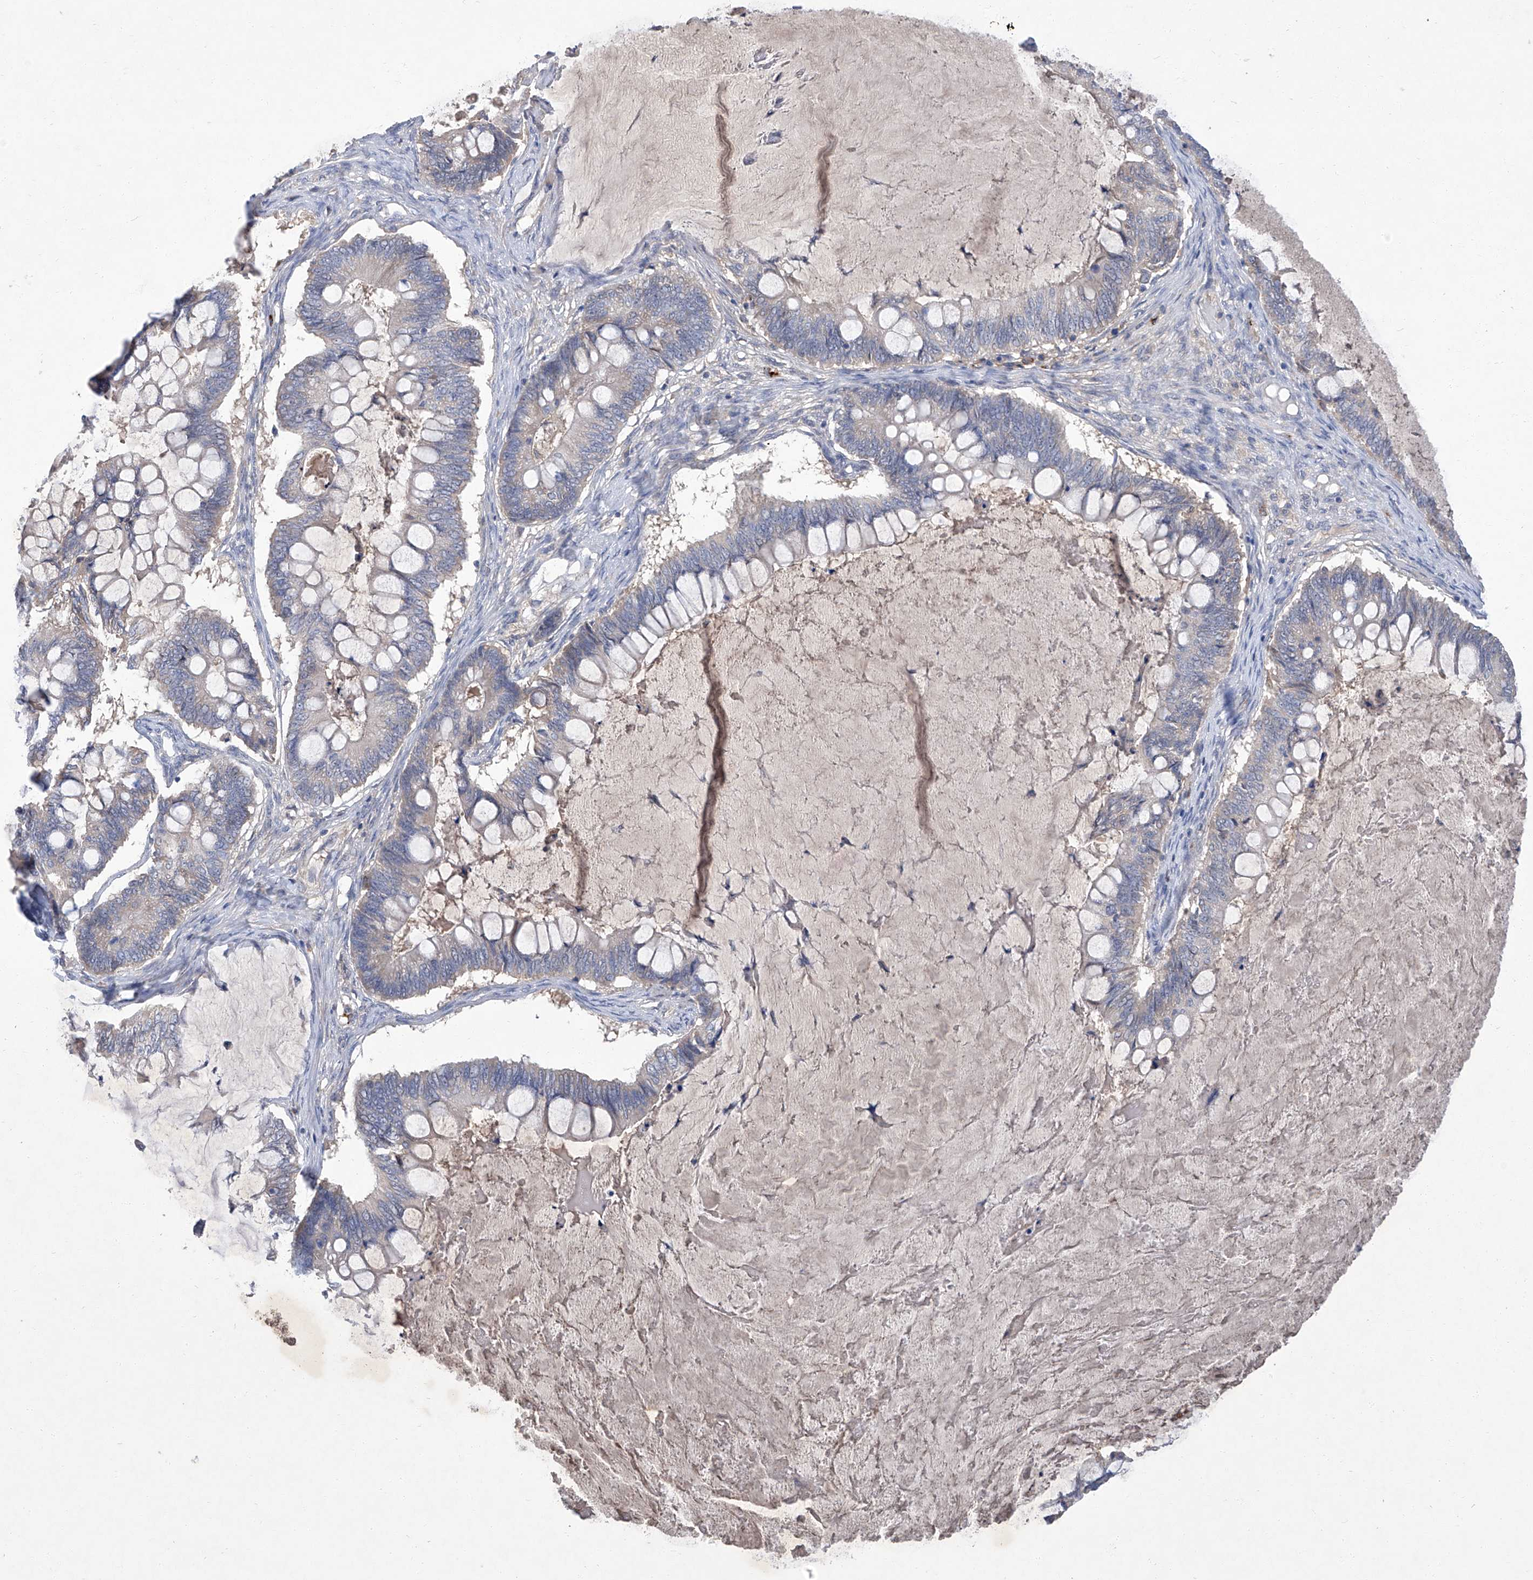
{"staining": {"intensity": "negative", "quantity": "none", "location": "none"}, "tissue": "ovarian cancer", "cell_type": "Tumor cells", "image_type": "cancer", "snomed": [{"axis": "morphology", "description": "Cystadenocarcinoma, mucinous, NOS"}, {"axis": "topography", "description": "Ovary"}], "caption": "High magnification brightfield microscopy of ovarian cancer (mucinous cystadenocarcinoma) stained with DAB (brown) and counterstained with hematoxylin (blue): tumor cells show no significant expression.", "gene": "SBK2", "patient": {"sex": "female", "age": 61}}